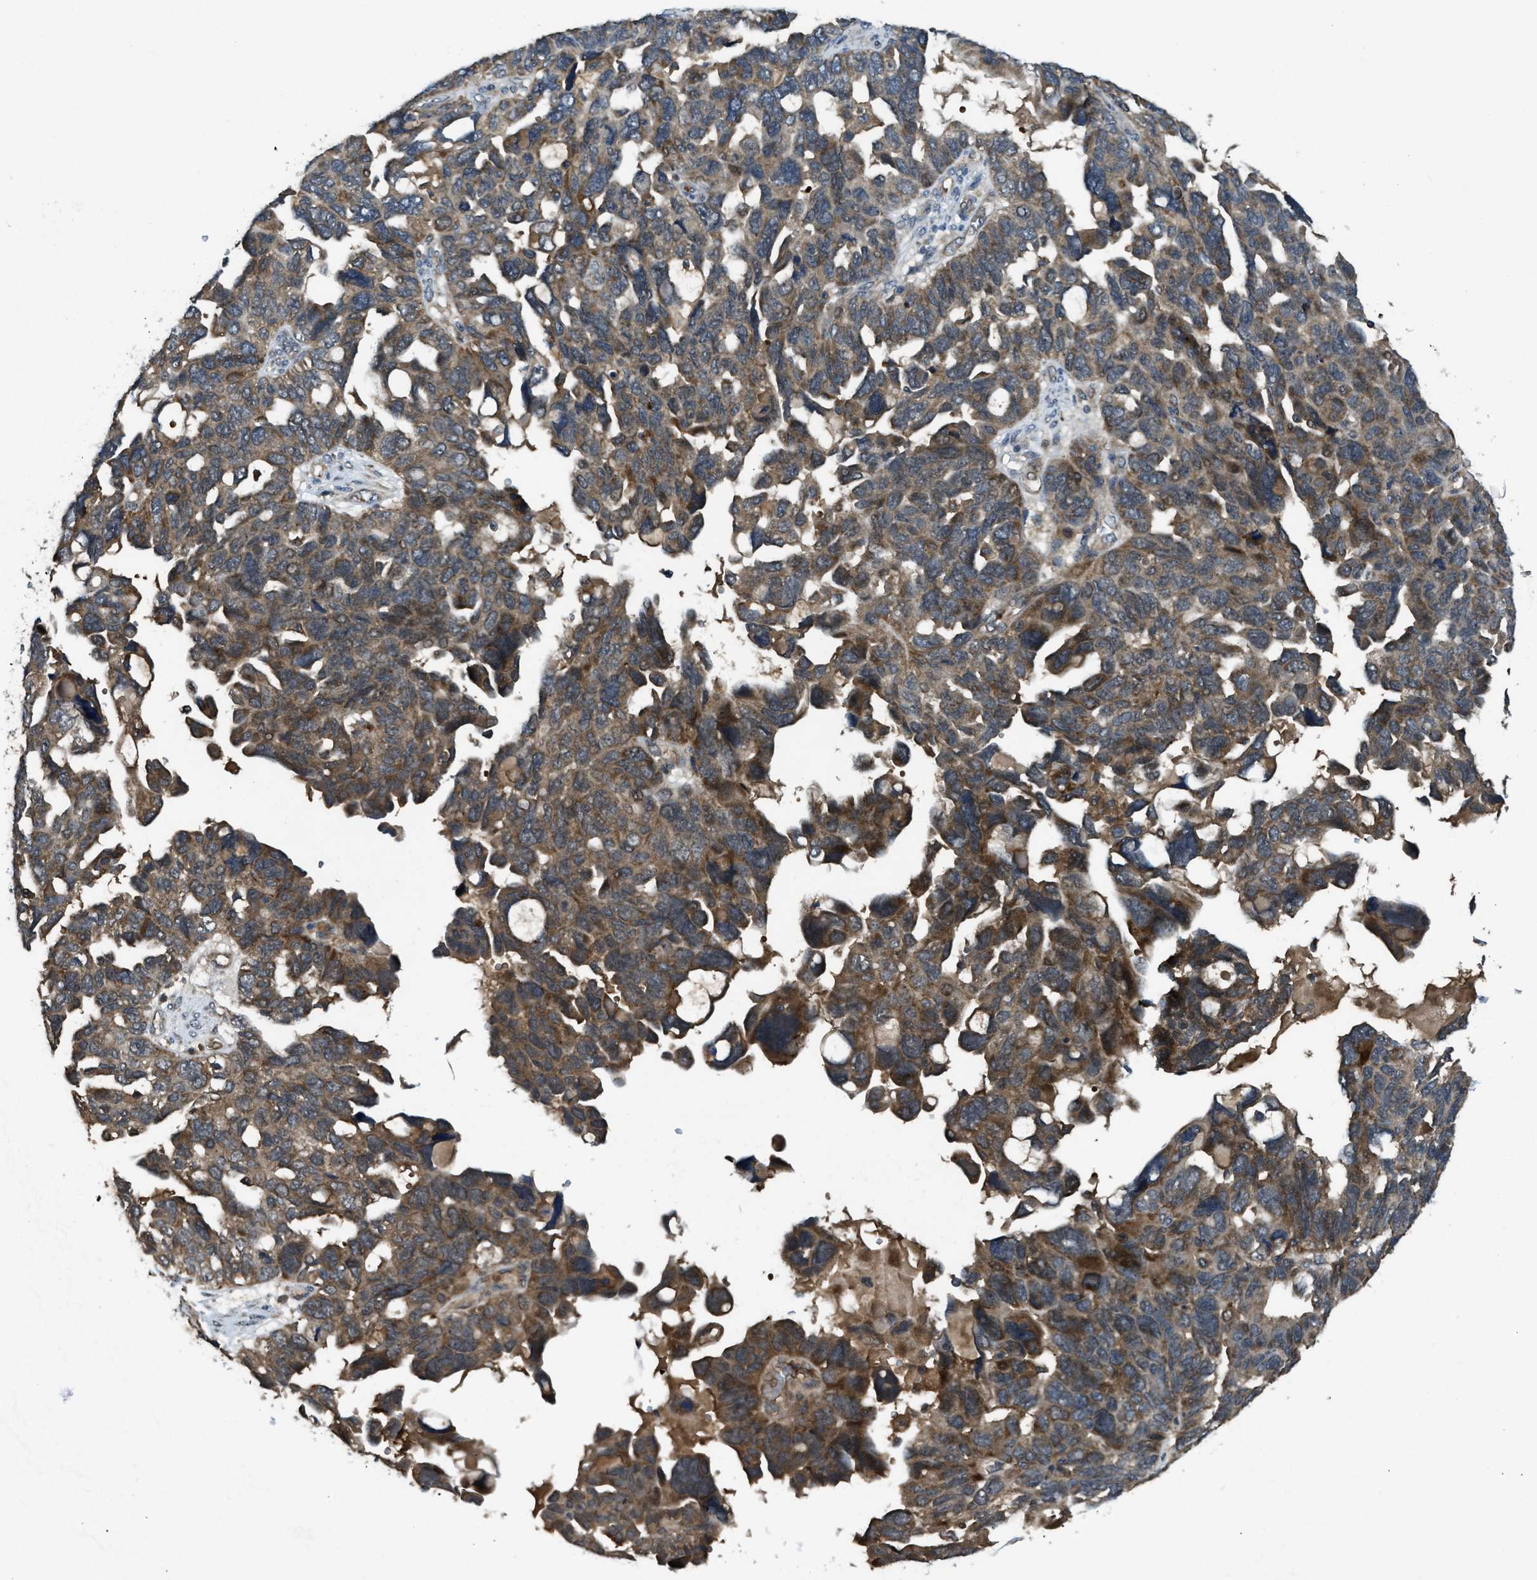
{"staining": {"intensity": "moderate", "quantity": ">75%", "location": "cytoplasmic/membranous"}, "tissue": "ovarian cancer", "cell_type": "Tumor cells", "image_type": "cancer", "snomed": [{"axis": "morphology", "description": "Cystadenocarcinoma, serous, NOS"}, {"axis": "topography", "description": "Ovary"}], "caption": "This is an image of IHC staining of serous cystadenocarcinoma (ovarian), which shows moderate positivity in the cytoplasmic/membranous of tumor cells.", "gene": "ZNF71", "patient": {"sex": "female", "age": 79}}